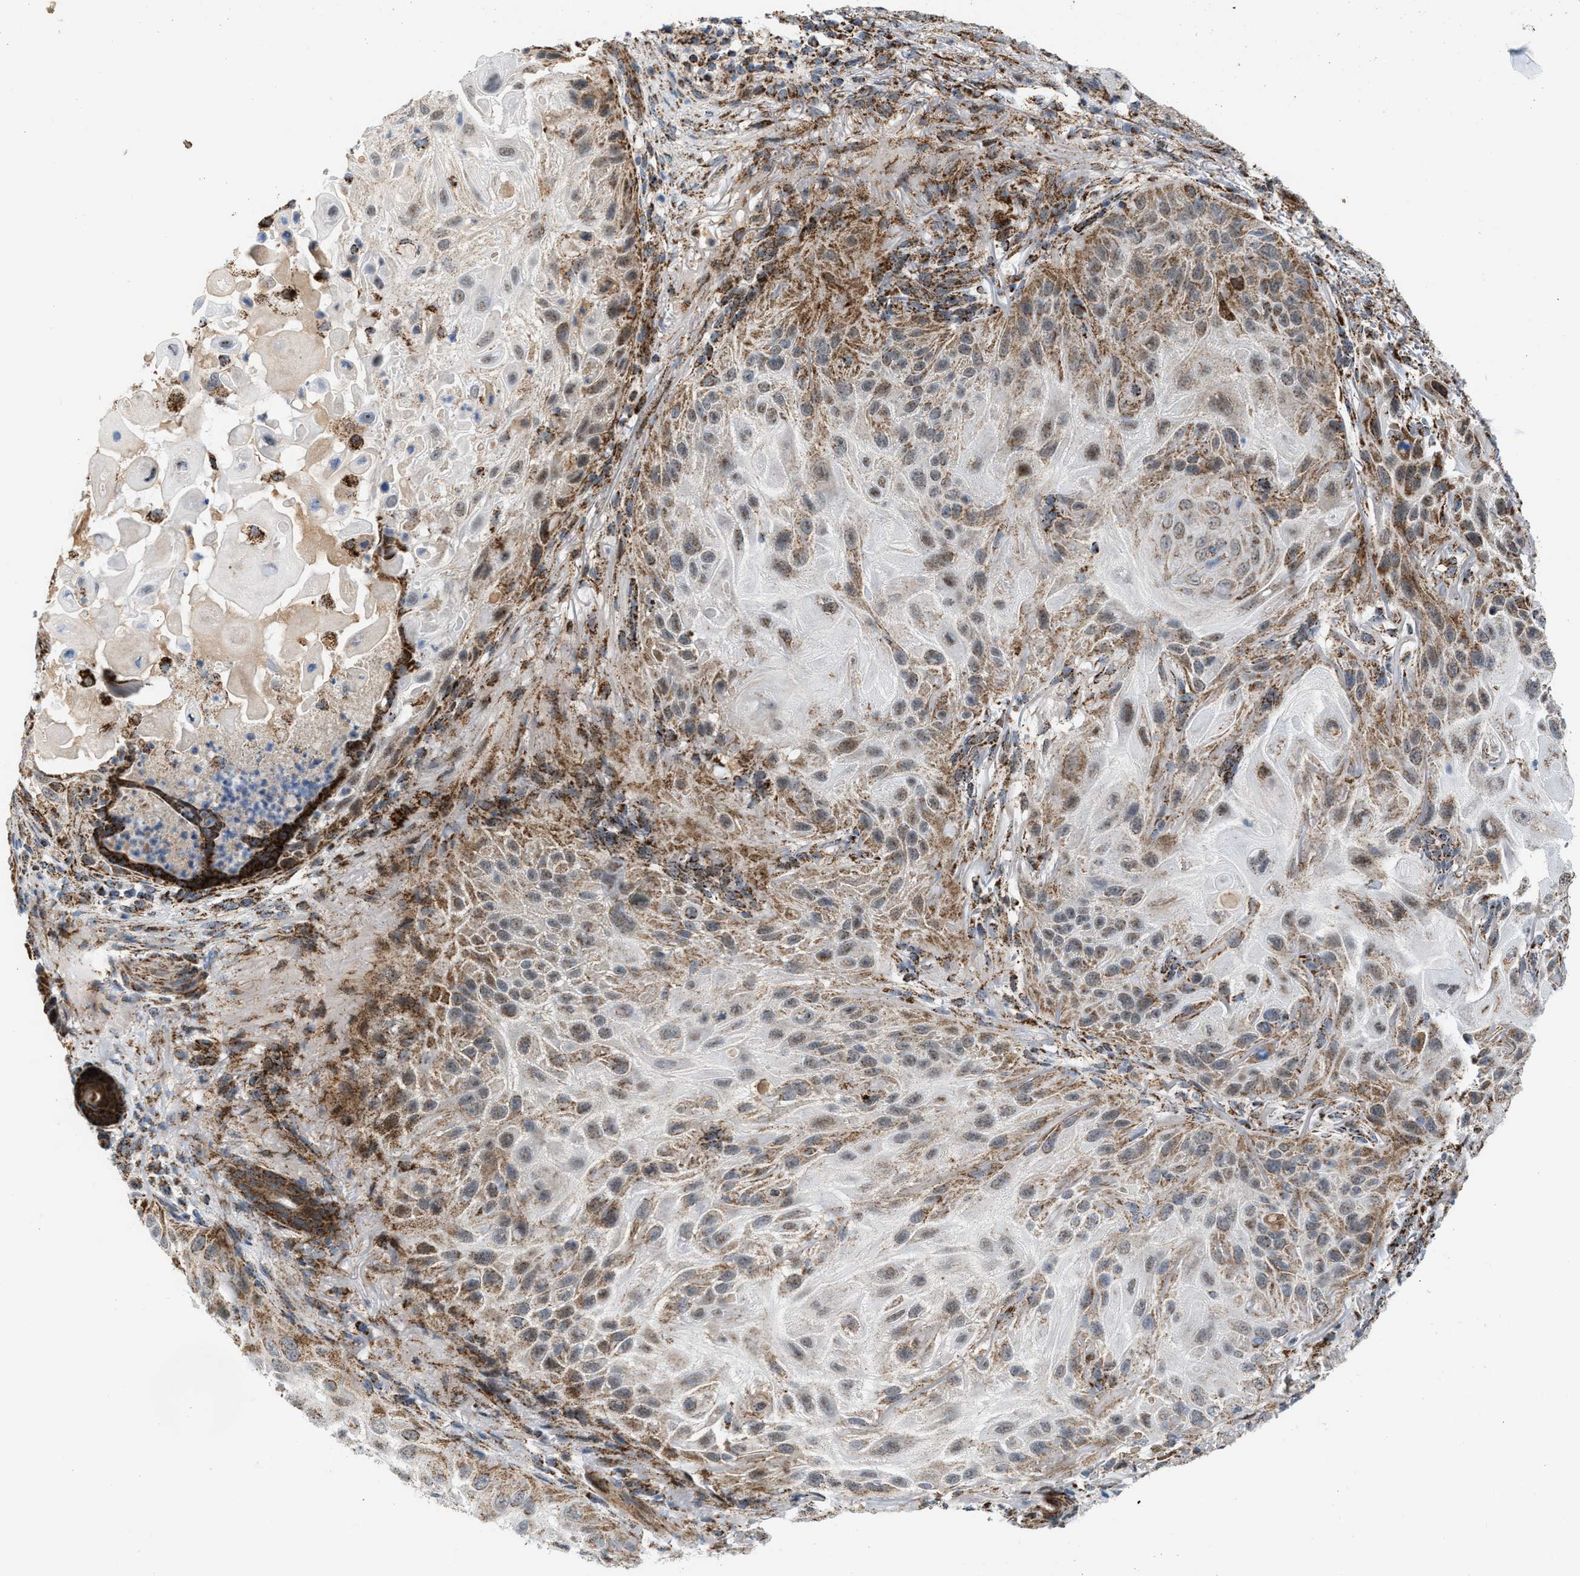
{"staining": {"intensity": "moderate", "quantity": "25%-75%", "location": "cytoplasmic/membranous"}, "tissue": "skin cancer", "cell_type": "Tumor cells", "image_type": "cancer", "snomed": [{"axis": "morphology", "description": "Squamous cell carcinoma, NOS"}, {"axis": "topography", "description": "Skin"}], "caption": "Protein staining shows moderate cytoplasmic/membranous staining in approximately 25%-75% of tumor cells in skin cancer.", "gene": "PMPCA", "patient": {"sex": "female", "age": 77}}